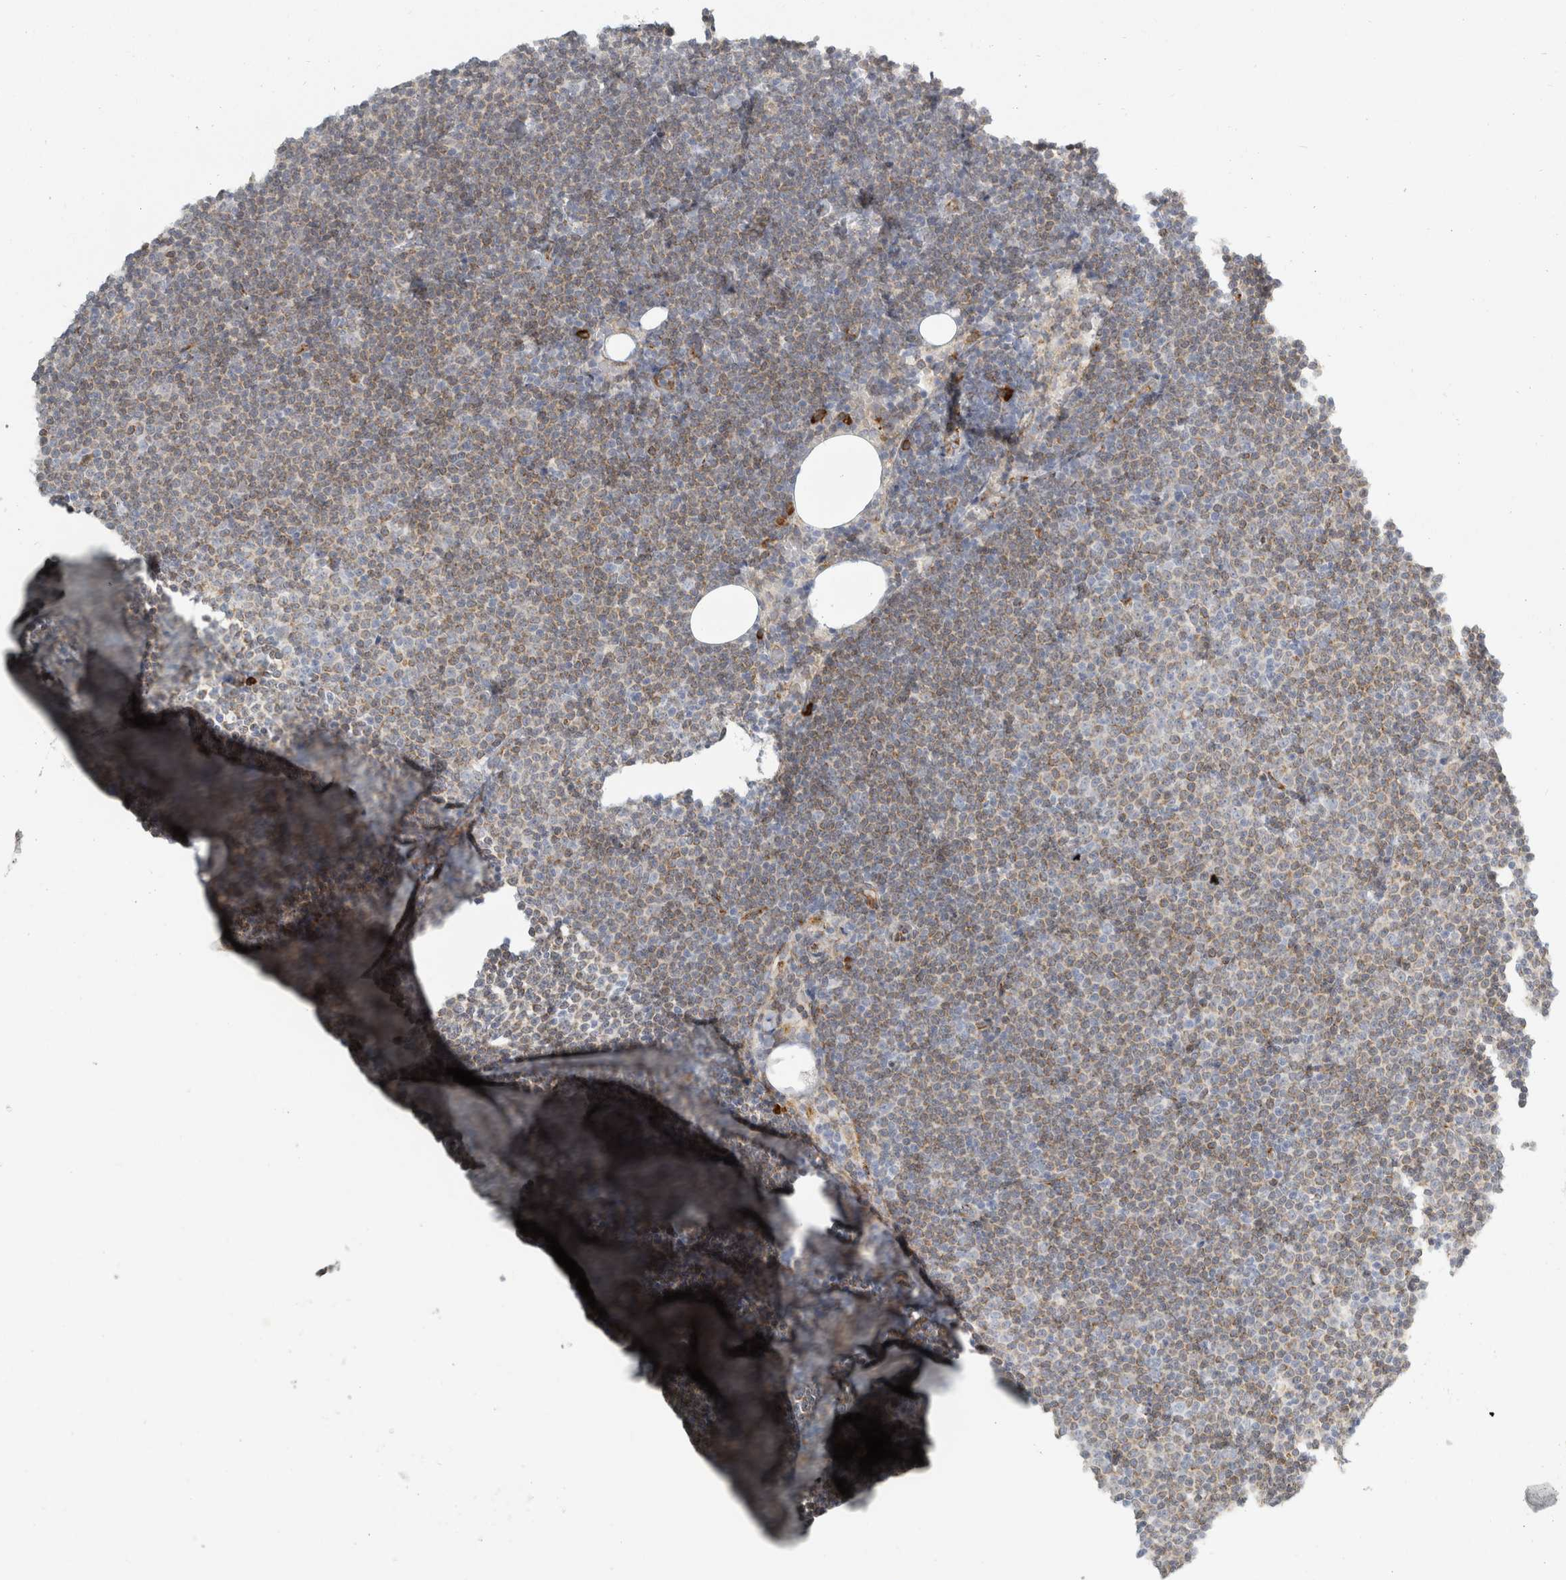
{"staining": {"intensity": "moderate", "quantity": "25%-75%", "location": "cytoplasmic/membranous"}, "tissue": "lymphoma", "cell_type": "Tumor cells", "image_type": "cancer", "snomed": [{"axis": "morphology", "description": "Malignant lymphoma, non-Hodgkin's type, Low grade"}, {"axis": "topography", "description": "Lymph node"}], "caption": "Human lymphoma stained with a brown dye demonstrates moderate cytoplasmic/membranous positive positivity in approximately 25%-75% of tumor cells.", "gene": "OSTN", "patient": {"sex": "female", "age": 53}}